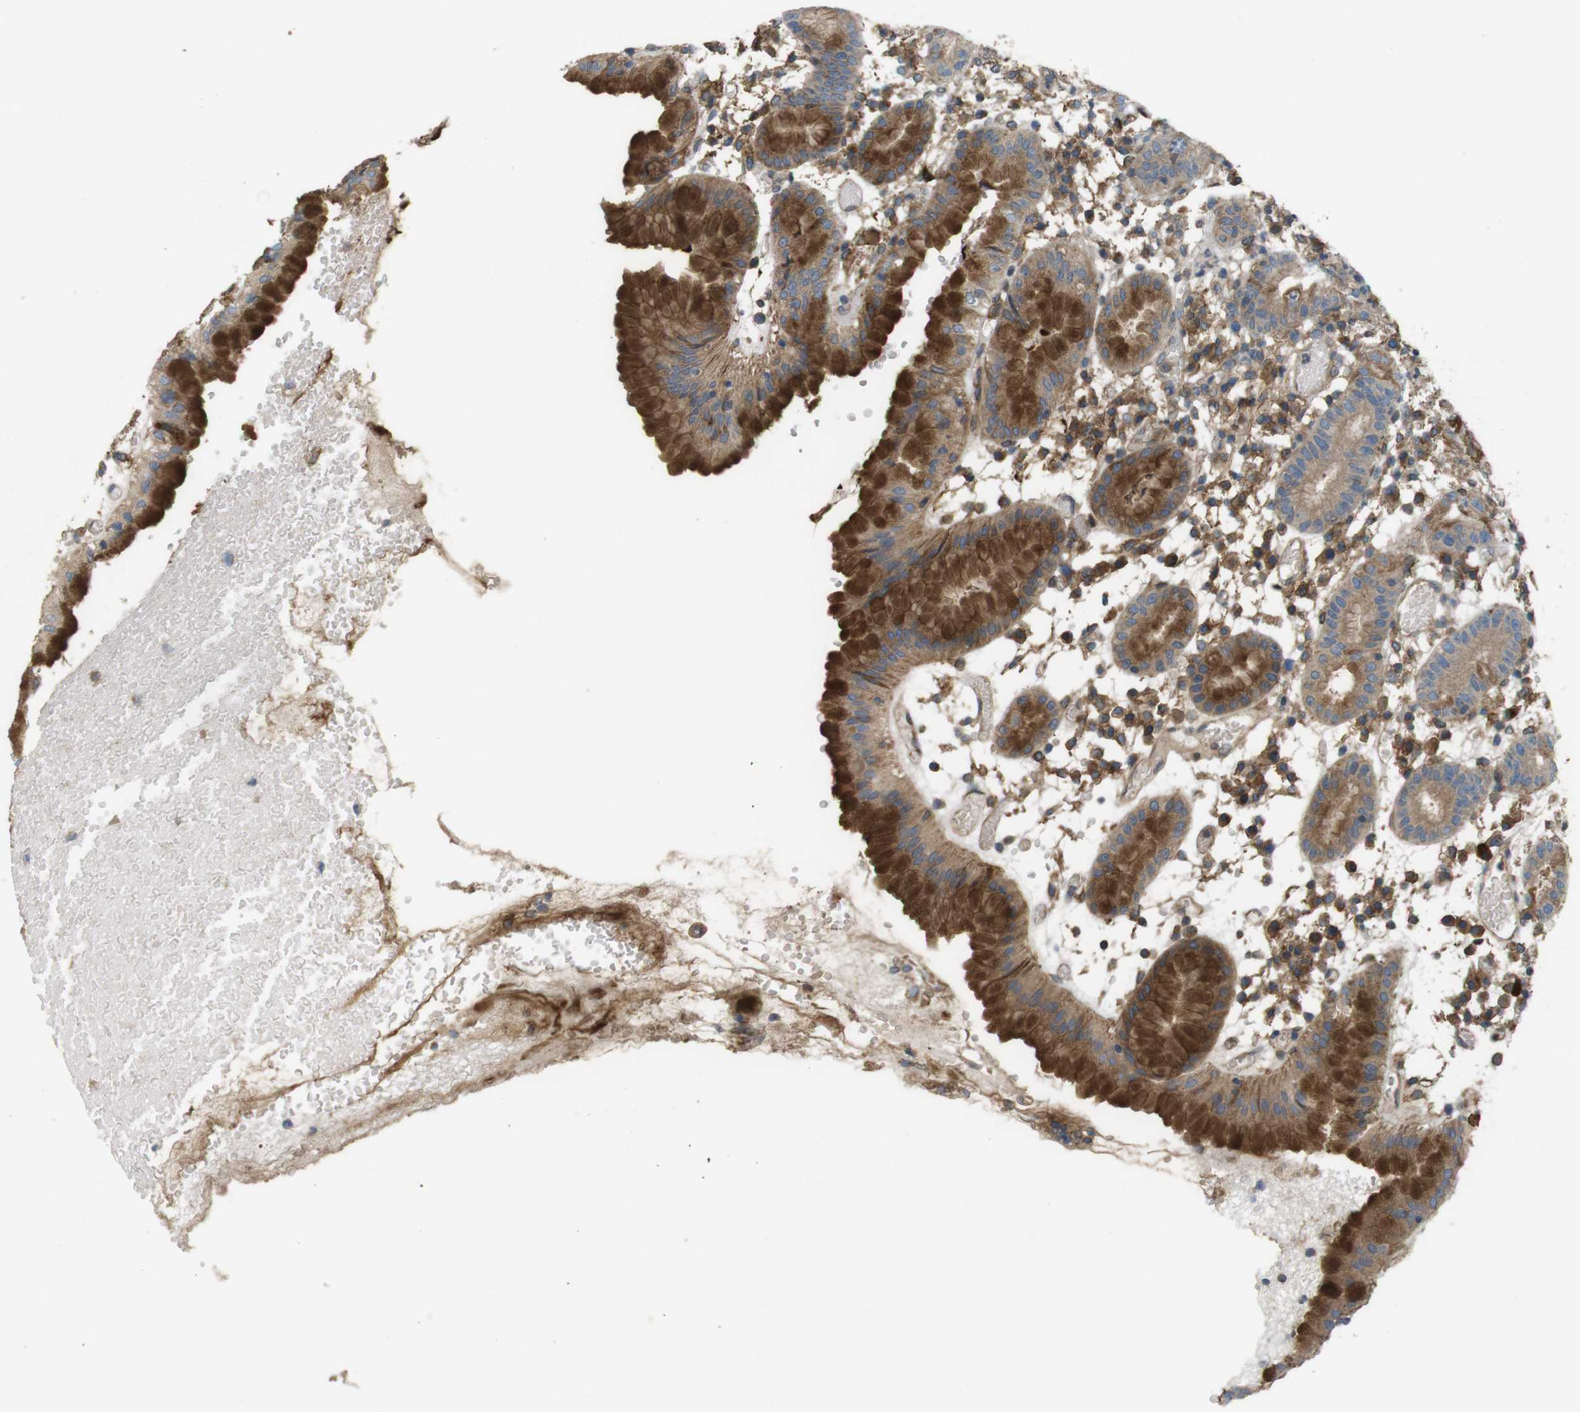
{"staining": {"intensity": "strong", "quantity": ">75%", "location": "cytoplasmic/membranous"}, "tissue": "stomach", "cell_type": "Glandular cells", "image_type": "normal", "snomed": [{"axis": "morphology", "description": "Normal tissue, NOS"}, {"axis": "topography", "description": "Stomach"}, {"axis": "topography", "description": "Stomach, lower"}], "caption": "DAB (3,3'-diaminobenzidine) immunohistochemical staining of unremarkable stomach exhibits strong cytoplasmic/membranous protein expression in about >75% of glandular cells.", "gene": "DDAH2", "patient": {"sex": "female", "age": 75}}